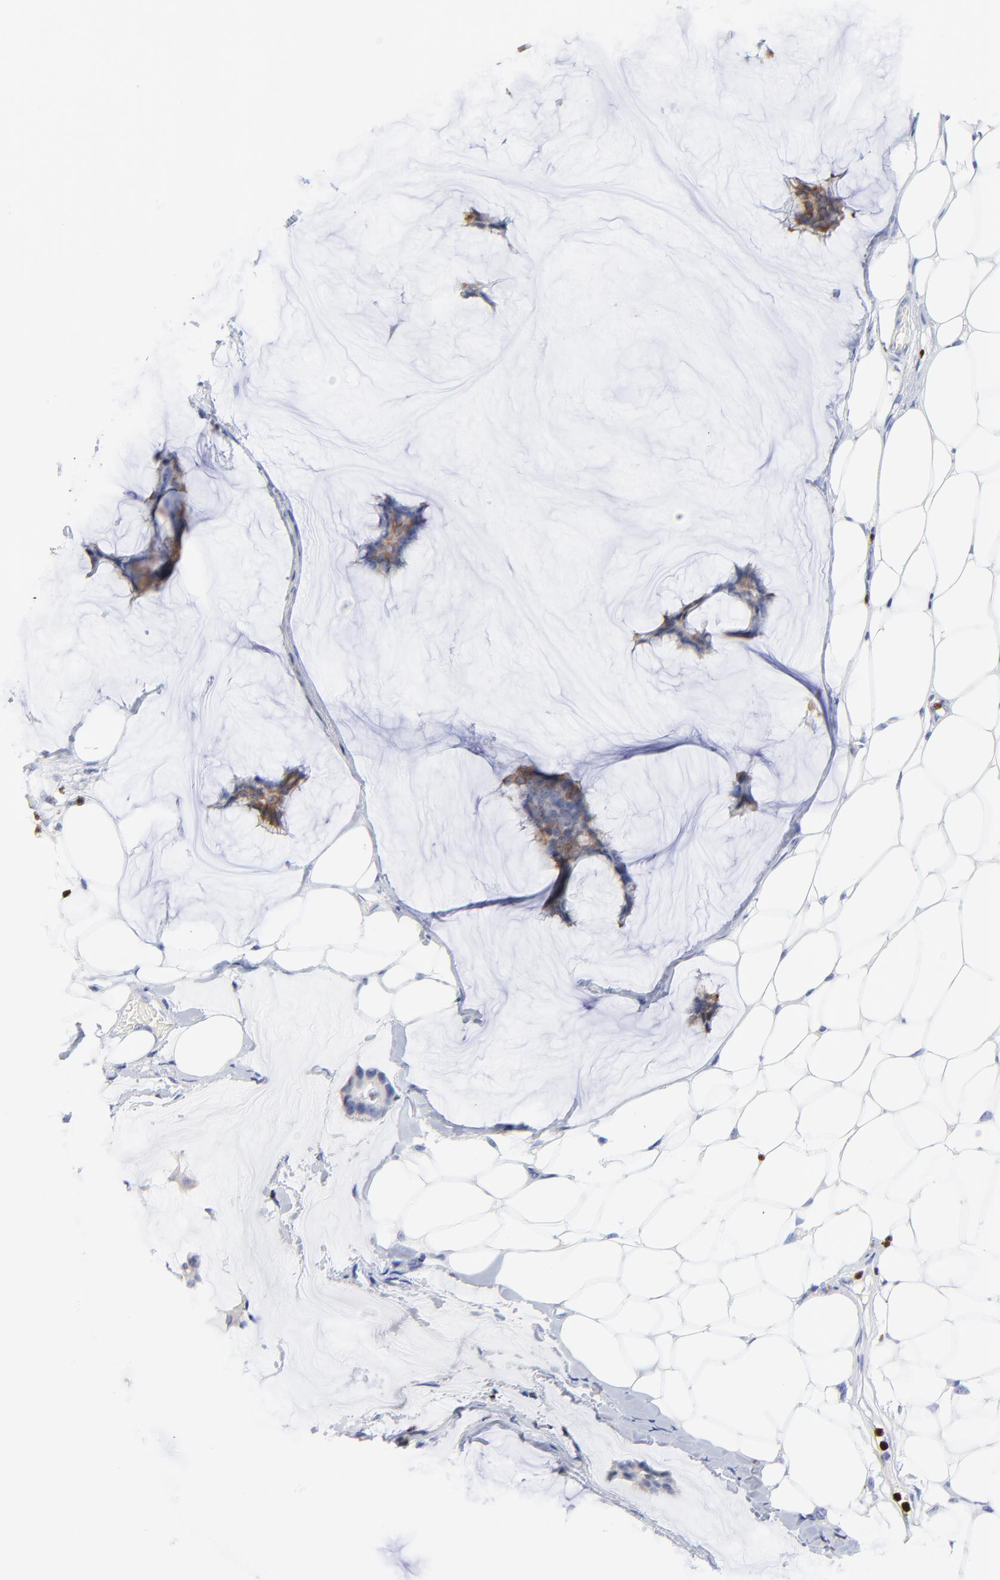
{"staining": {"intensity": "moderate", "quantity": "25%-75%", "location": "nuclear"}, "tissue": "breast cancer", "cell_type": "Tumor cells", "image_type": "cancer", "snomed": [{"axis": "morphology", "description": "Duct carcinoma"}, {"axis": "topography", "description": "Breast"}], "caption": "Moderate nuclear staining is appreciated in about 25%-75% of tumor cells in breast cancer.", "gene": "ZAP70", "patient": {"sex": "female", "age": 93}}